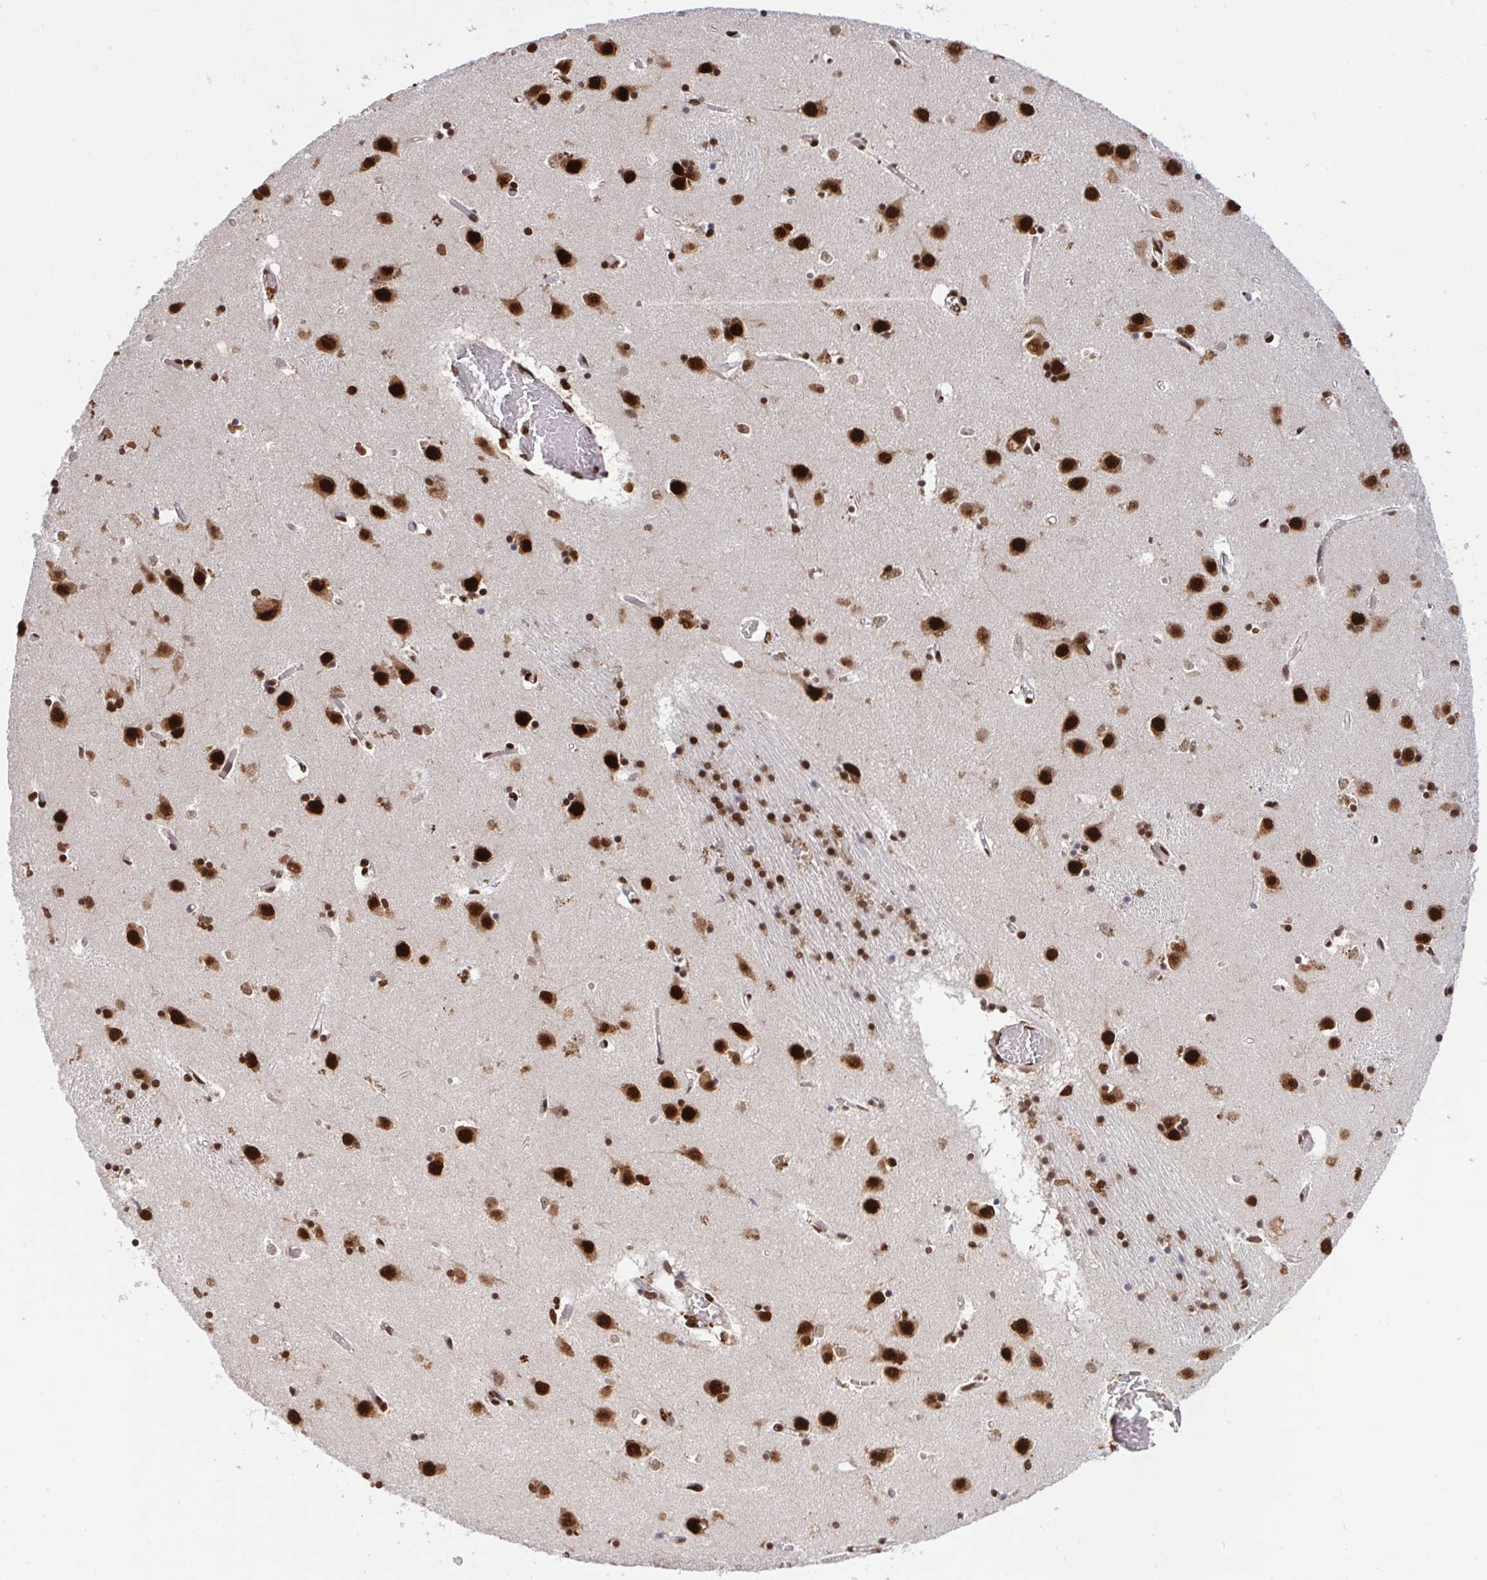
{"staining": {"intensity": "strong", "quantity": ">75%", "location": "nuclear"}, "tissue": "caudate", "cell_type": "Glial cells", "image_type": "normal", "snomed": [{"axis": "morphology", "description": "Normal tissue, NOS"}, {"axis": "topography", "description": "Lateral ventricle wall"}], "caption": "This histopathology image displays immunohistochemistry (IHC) staining of normal human caudate, with high strong nuclear staining in approximately >75% of glial cells.", "gene": "ENSG00000268083", "patient": {"sex": "male", "age": 70}}